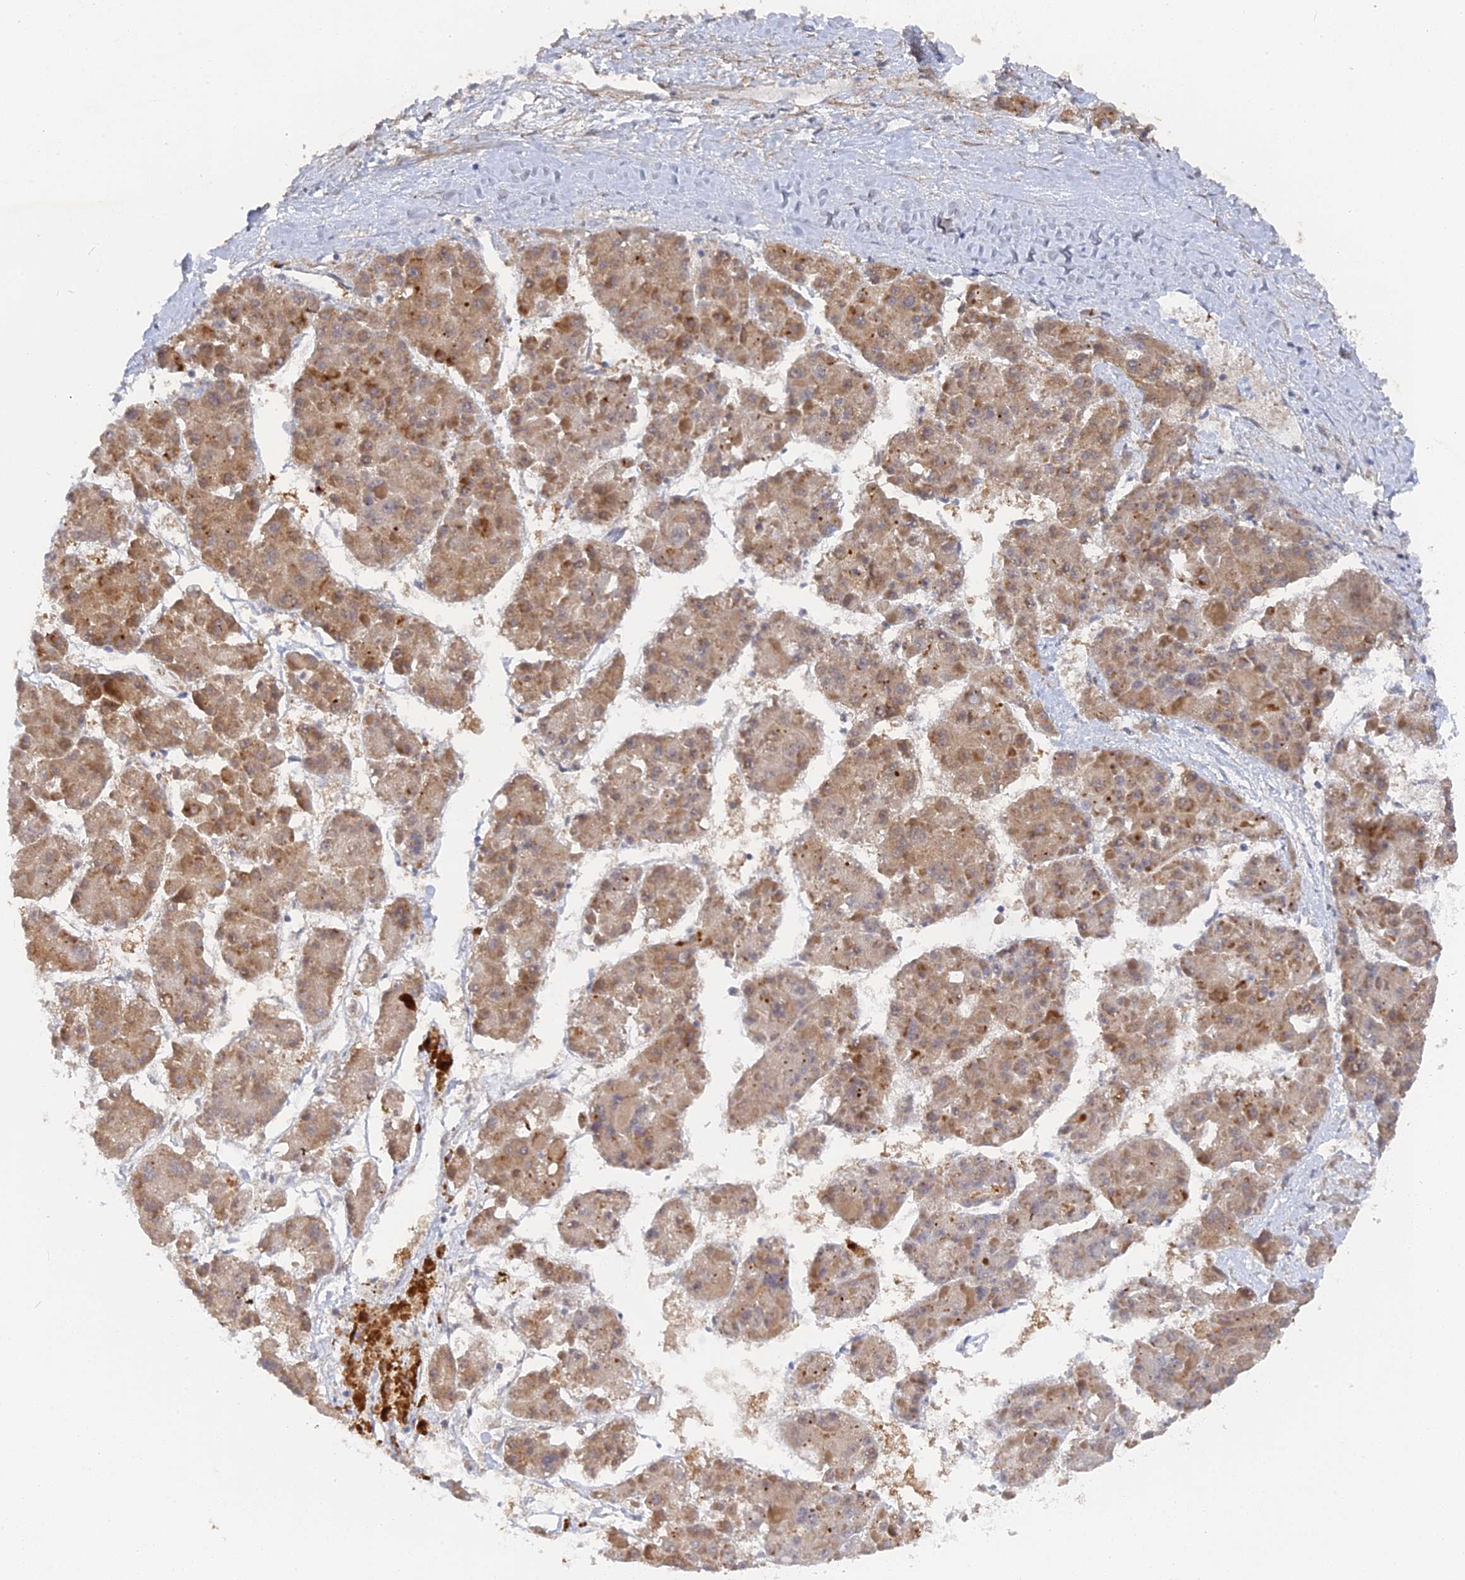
{"staining": {"intensity": "weak", "quantity": ">75%", "location": "cytoplasmic/membranous"}, "tissue": "liver cancer", "cell_type": "Tumor cells", "image_type": "cancer", "snomed": [{"axis": "morphology", "description": "Carcinoma, Hepatocellular, NOS"}, {"axis": "topography", "description": "Liver"}], "caption": "There is low levels of weak cytoplasmic/membranous staining in tumor cells of liver cancer (hepatocellular carcinoma), as demonstrated by immunohistochemical staining (brown color).", "gene": "CCDC85A", "patient": {"sex": "female", "age": 73}}